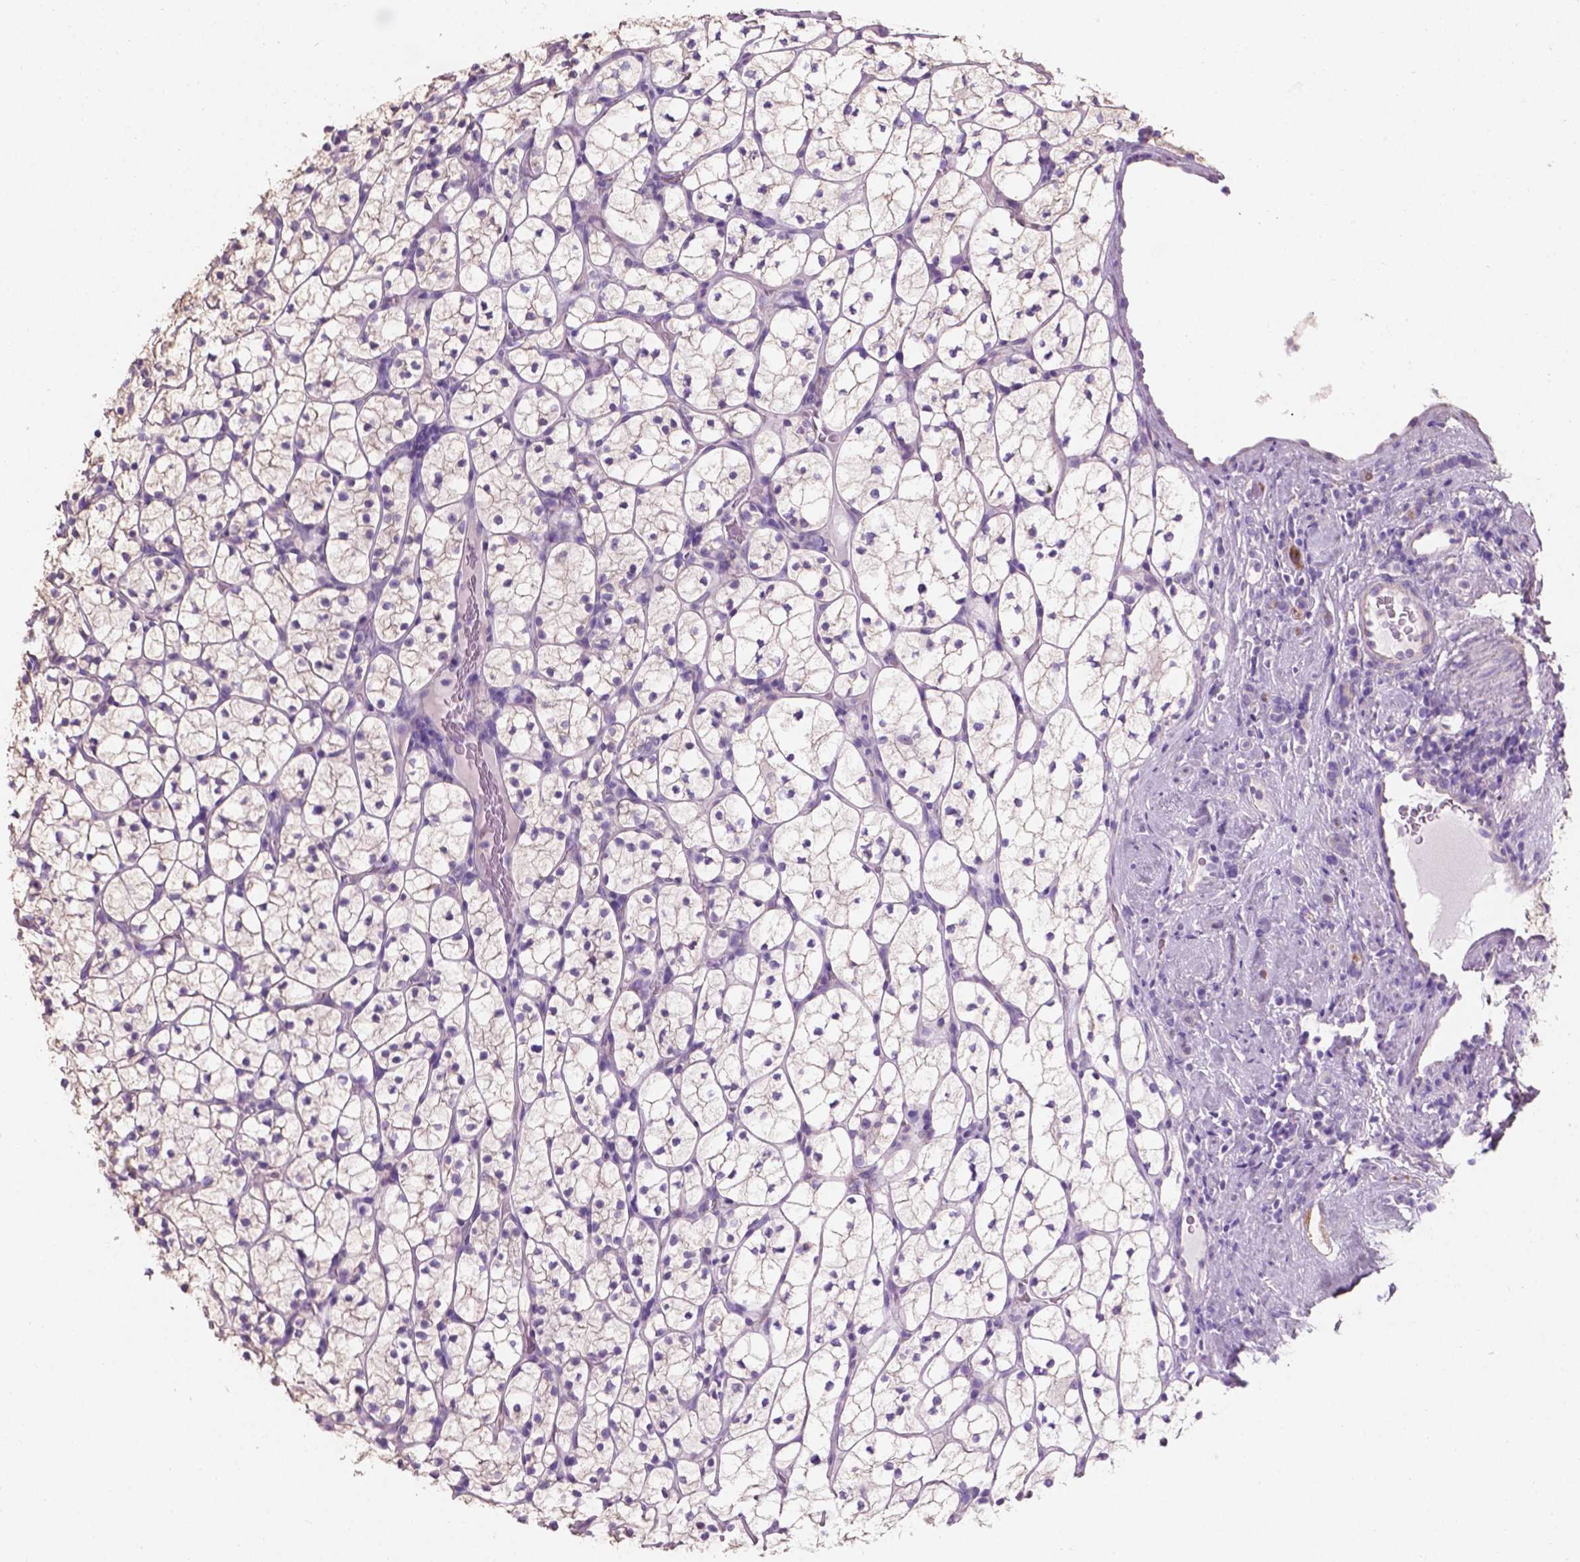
{"staining": {"intensity": "negative", "quantity": "none", "location": "none"}, "tissue": "renal cancer", "cell_type": "Tumor cells", "image_type": "cancer", "snomed": [{"axis": "morphology", "description": "Adenocarcinoma, NOS"}, {"axis": "topography", "description": "Kidney"}], "caption": "DAB (3,3'-diaminobenzidine) immunohistochemical staining of human renal adenocarcinoma shows no significant expression in tumor cells. (DAB IHC, high magnification).", "gene": "SBSN", "patient": {"sex": "female", "age": 89}}